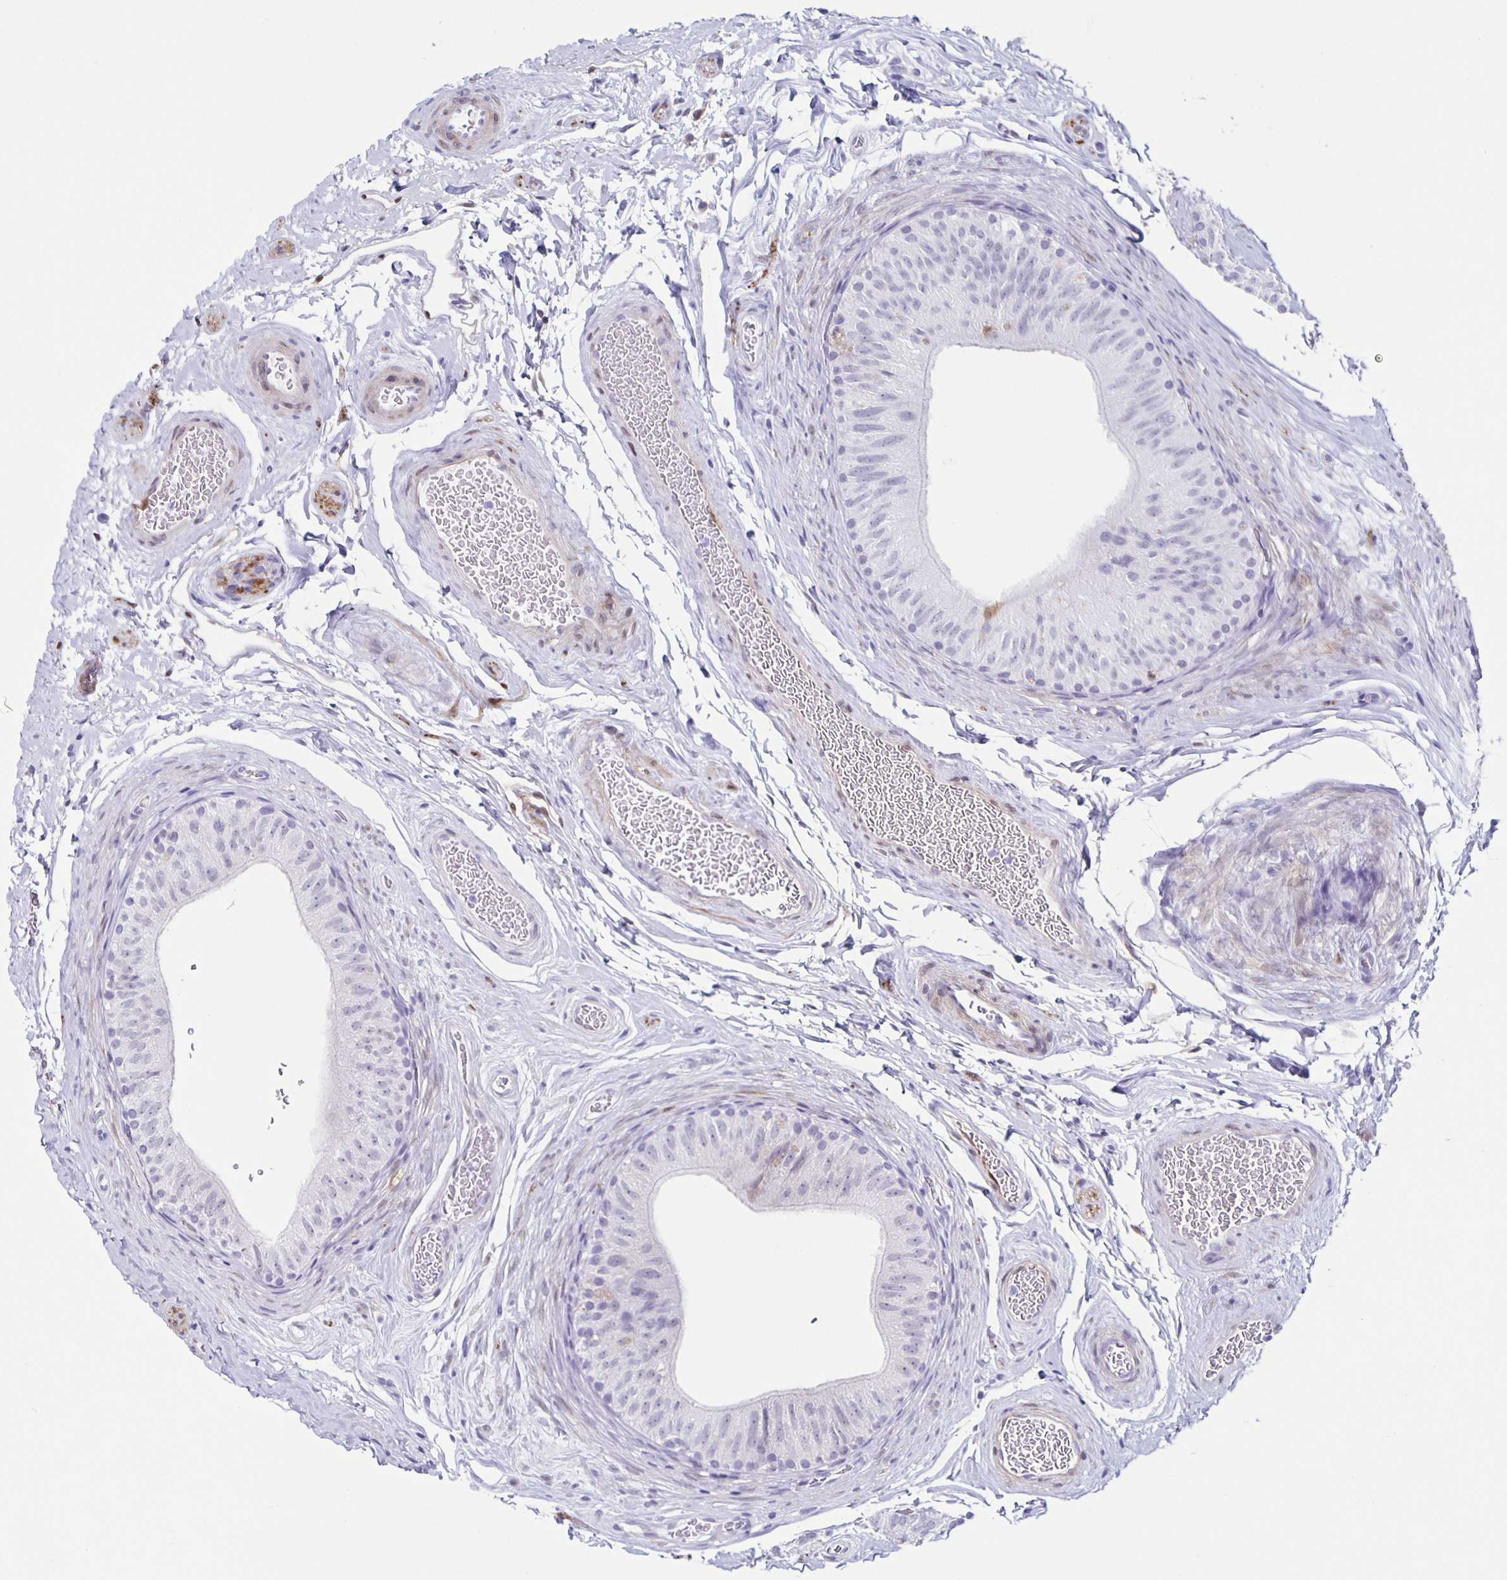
{"staining": {"intensity": "weak", "quantity": "<25%", "location": "cytoplasmic/membranous,nuclear"}, "tissue": "epididymis", "cell_type": "Glandular cells", "image_type": "normal", "snomed": [{"axis": "morphology", "description": "Normal tissue, NOS"}, {"axis": "topography", "description": "Epididymis, spermatic cord, NOS"}, {"axis": "topography", "description": "Epididymis"}], "caption": "Immunohistochemistry (IHC) micrograph of benign epididymis stained for a protein (brown), which displays no expression in glandular cells.", "gene": "TPPP", "patient": {"sex": "male", "age": 31}}